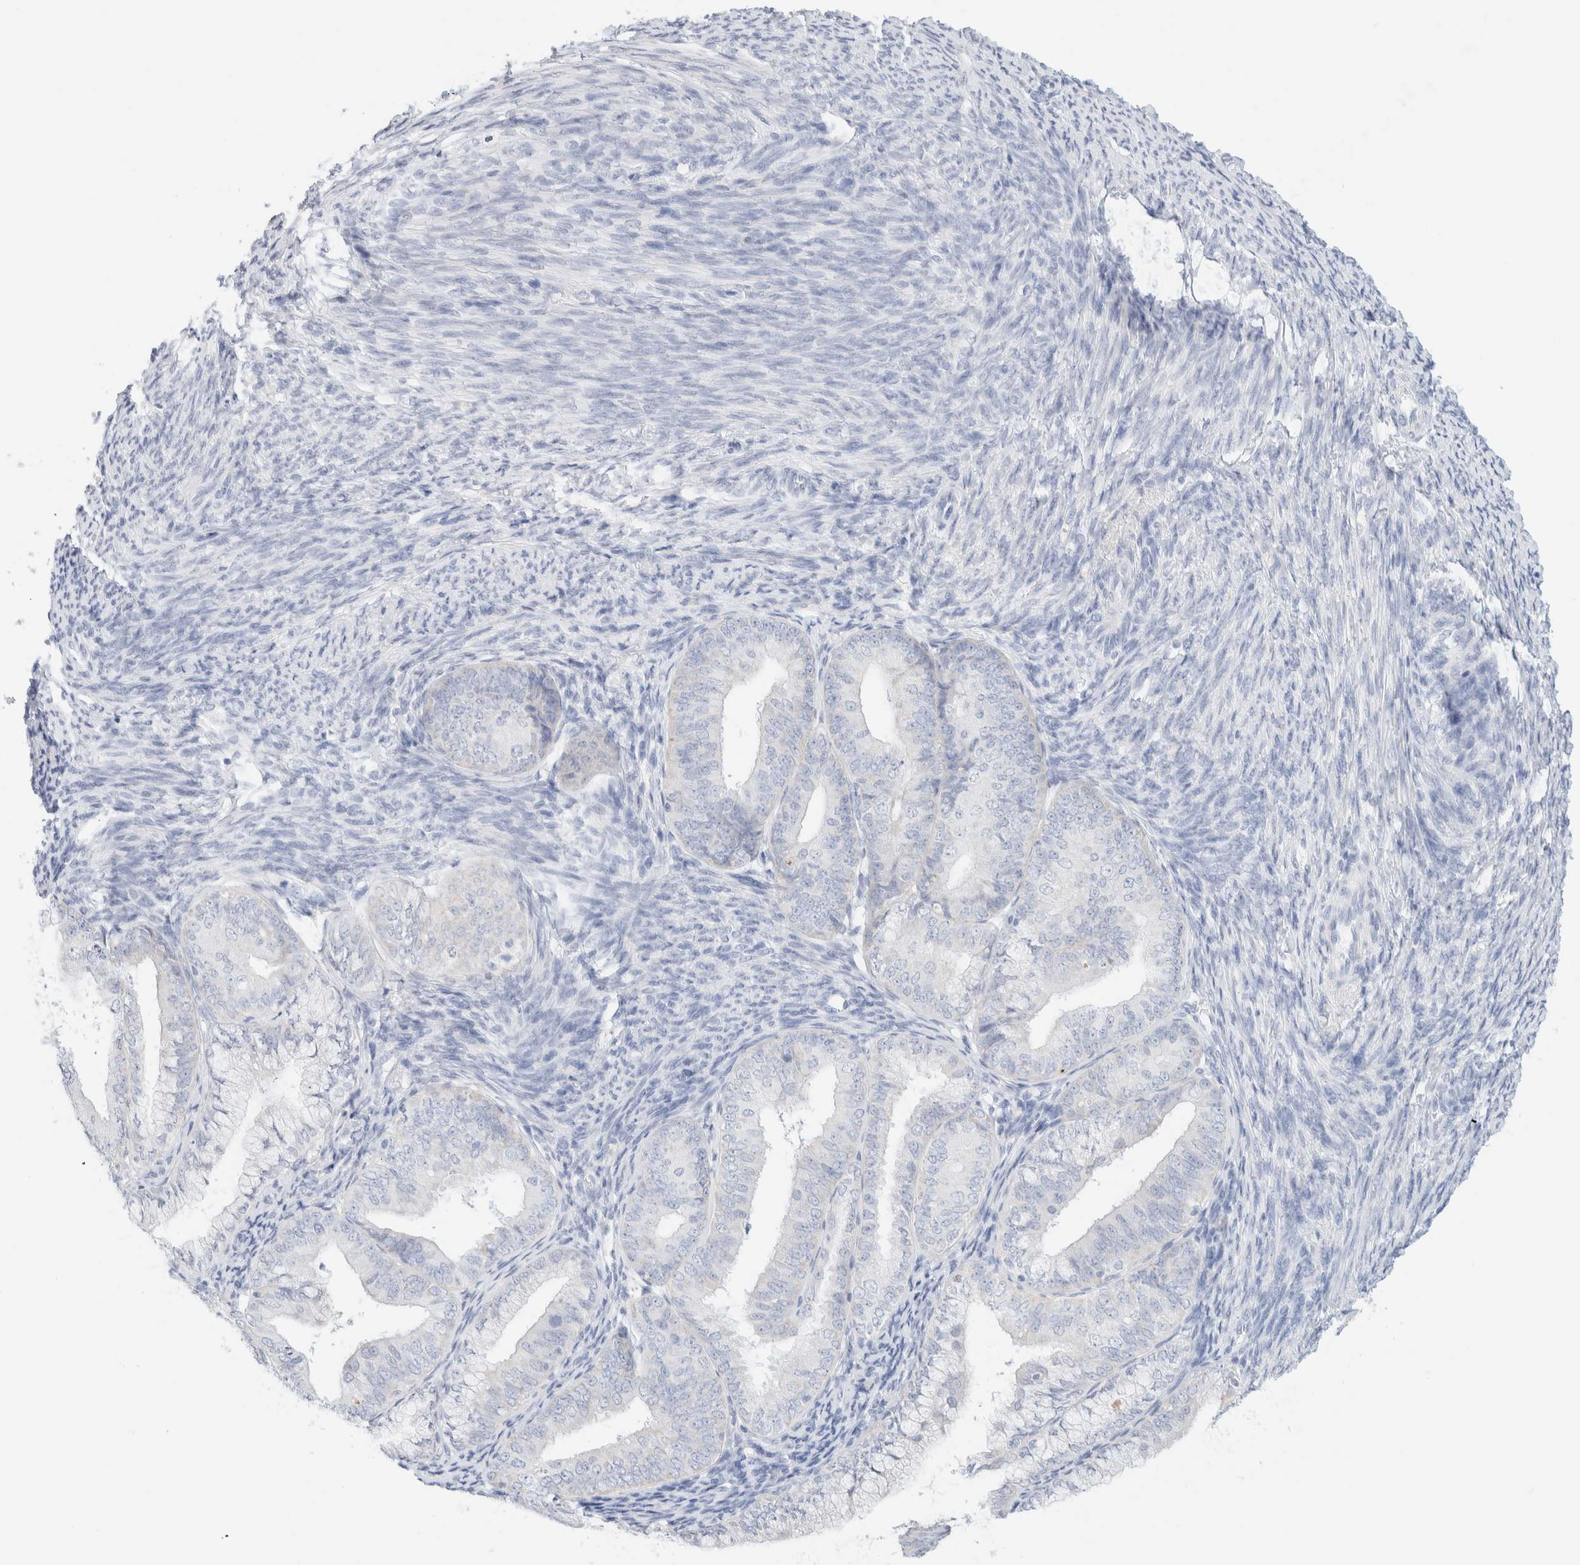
{"staining": {"intensity": "negative", "quantity": "none", "location": "none"}, "tissue": "endometrial cancer", "cell_type": "Tumor cells", "image_type": "cancer", "snomed": [{"axis": "morphology", "description": "Adenocarcinoma, NOS"}, {"axis": "topography", "description": "Endometrium"}], "caption": "This is an immunohistochemistry (IHC) micrograph of human endometrial cancer. There is no staining in tumor cells.", "gene": "HEXD", "patient": {"sex": "female", "age": 63}}